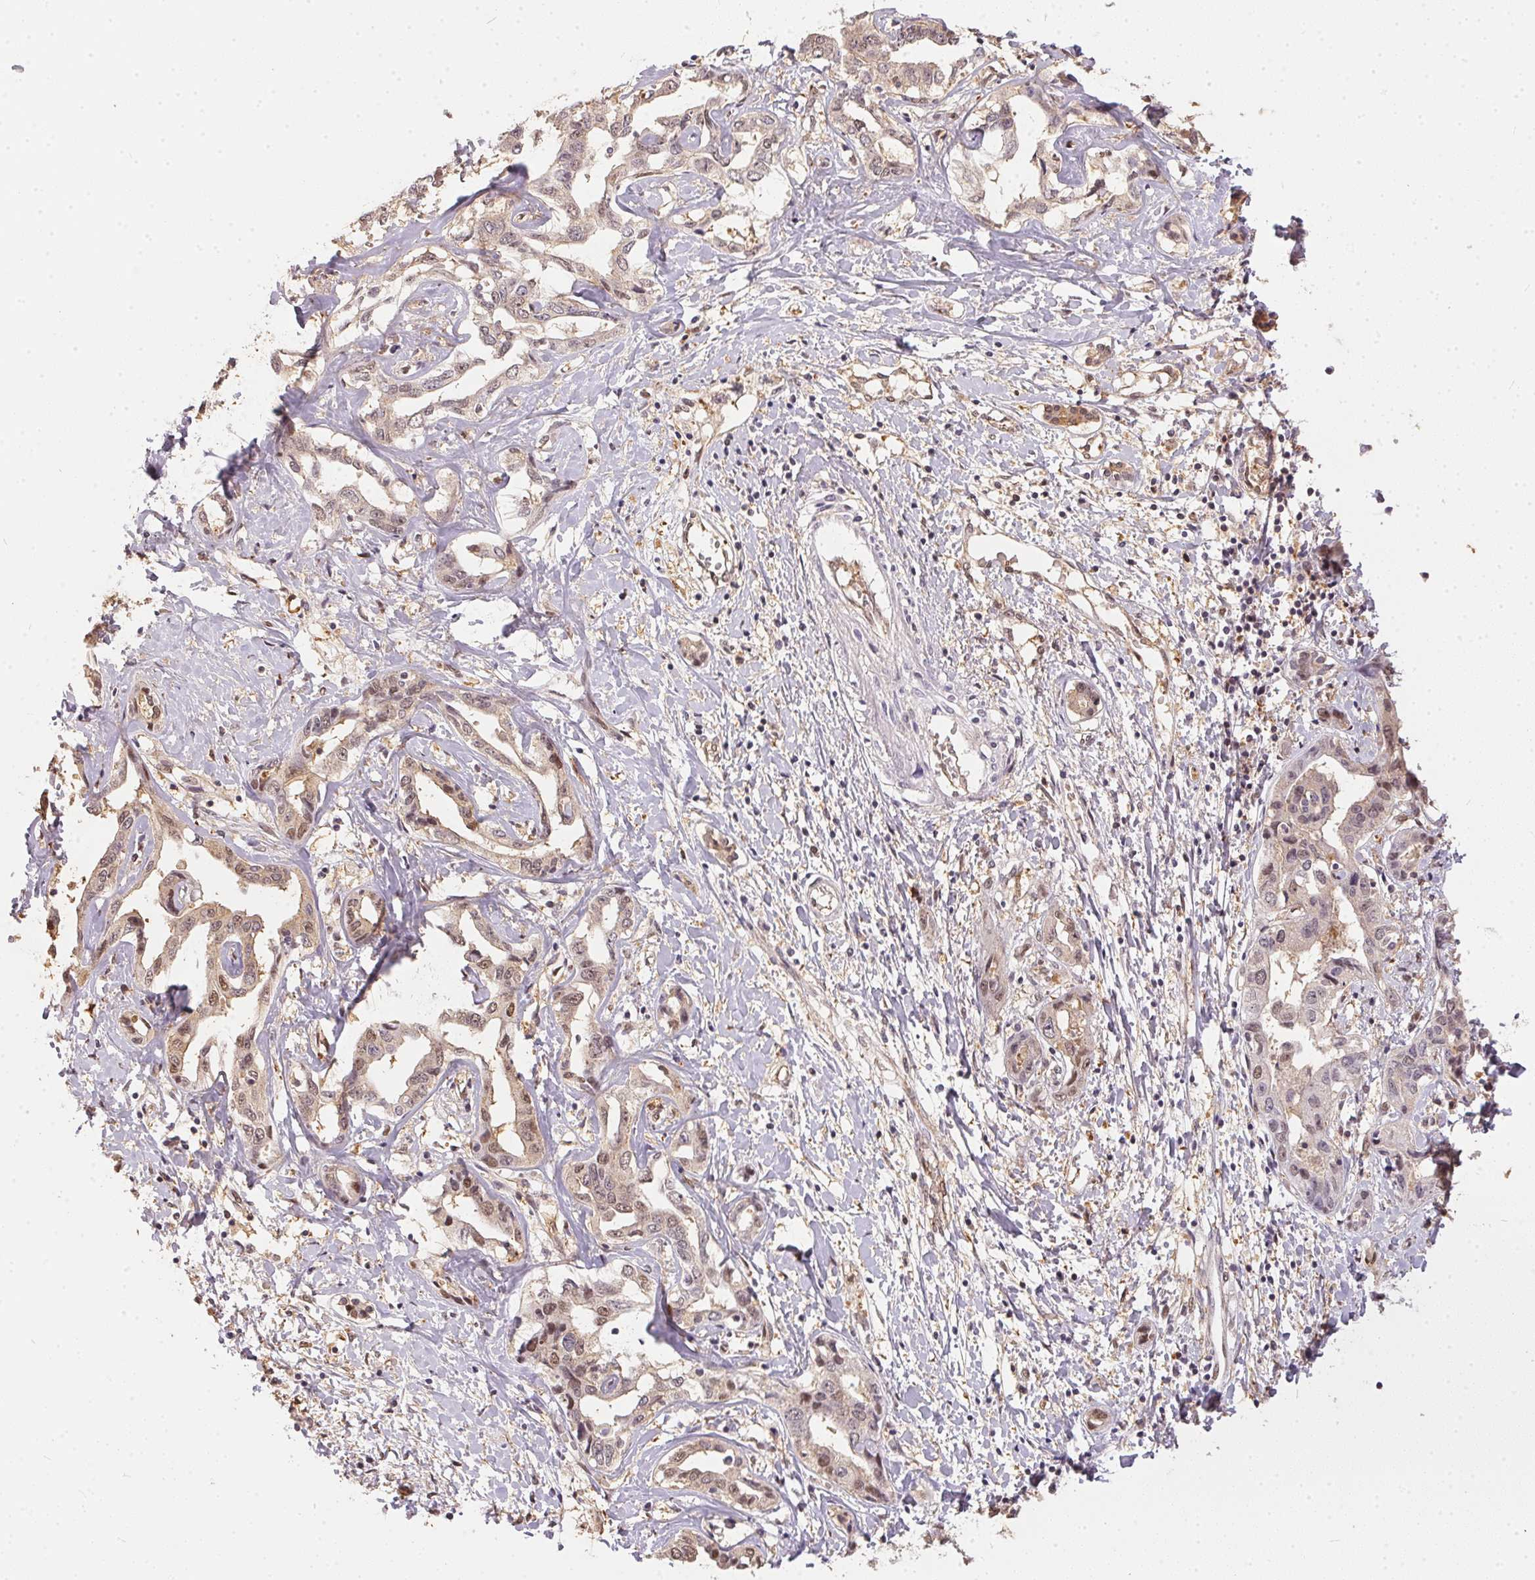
{"staining": {"intensity": "weak", "quantity": ">75%", "location": "cytoplasmic/membranous,nuclear"}, "tissue": "liver cancer", "cell_type": "Tumor cells", "image_type": "cancer", "snomed": [{"axis": "morphology", "description": "Cholangiocarcinoma"}, {"axis": "topography", "description": "Liver"}], "caption": "Immunohistochemical staining of human liver cancer reveals low levels of weak cytoplasmic/membranous and nuclear positivity in approximately >75% of tumor cells.", "gene": "BLMH", "patient": {"sex": "male", "age": 59}}